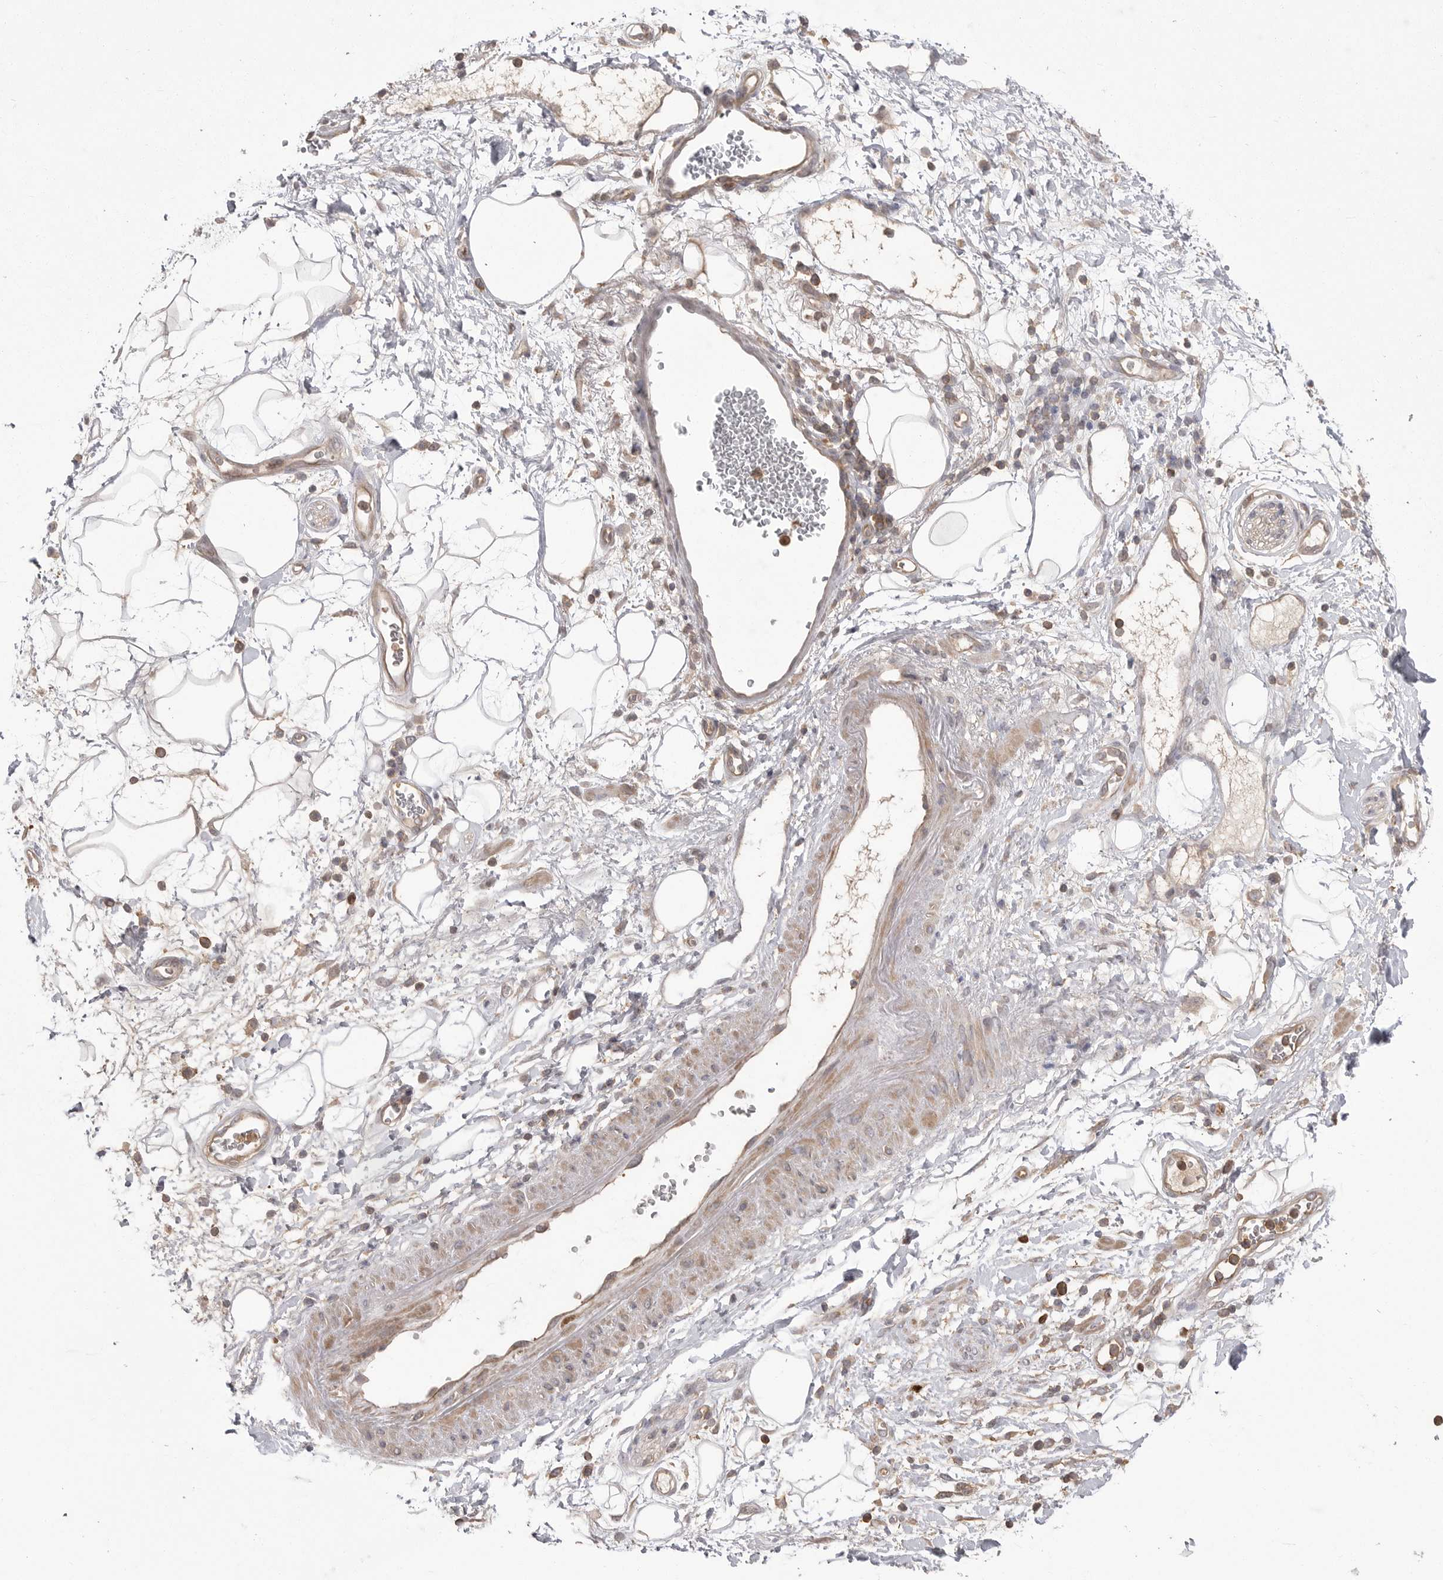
{"staining": {"intensity": "weak", "quantity": ">75%", "location": "cytoplasmic/membranous"}, "tissue": "adipose tissue", "cell_type": "Adipocytes", "image_type": "normal", "snomed": [{"axis": "morphology", "description": "Normal tissue, NOS"}, {"axis": "morphology", "description": "Adenocarcinoma, NOS"}, {"axis": "topography", "description": "Duodenum"}, {"axis": "topography", "description": "Peripheral nerve tissue"}], "caption": "Immunohistochemistry (IHC) staining of benign adipose tissue, which shows low levels of weak cytoplasmic/membranous expression in approximately >75% of adipocytes indicating weak cytoplasmic/membranous protein positivity. The staining was performed using DAB (3,3'-diaminobenzidine) (brown) for protein detection and nuclei were counterstained in hematoxylin (blue).", "gene": "TOP2A", "patient": {"sex": "female", "age": 60}}